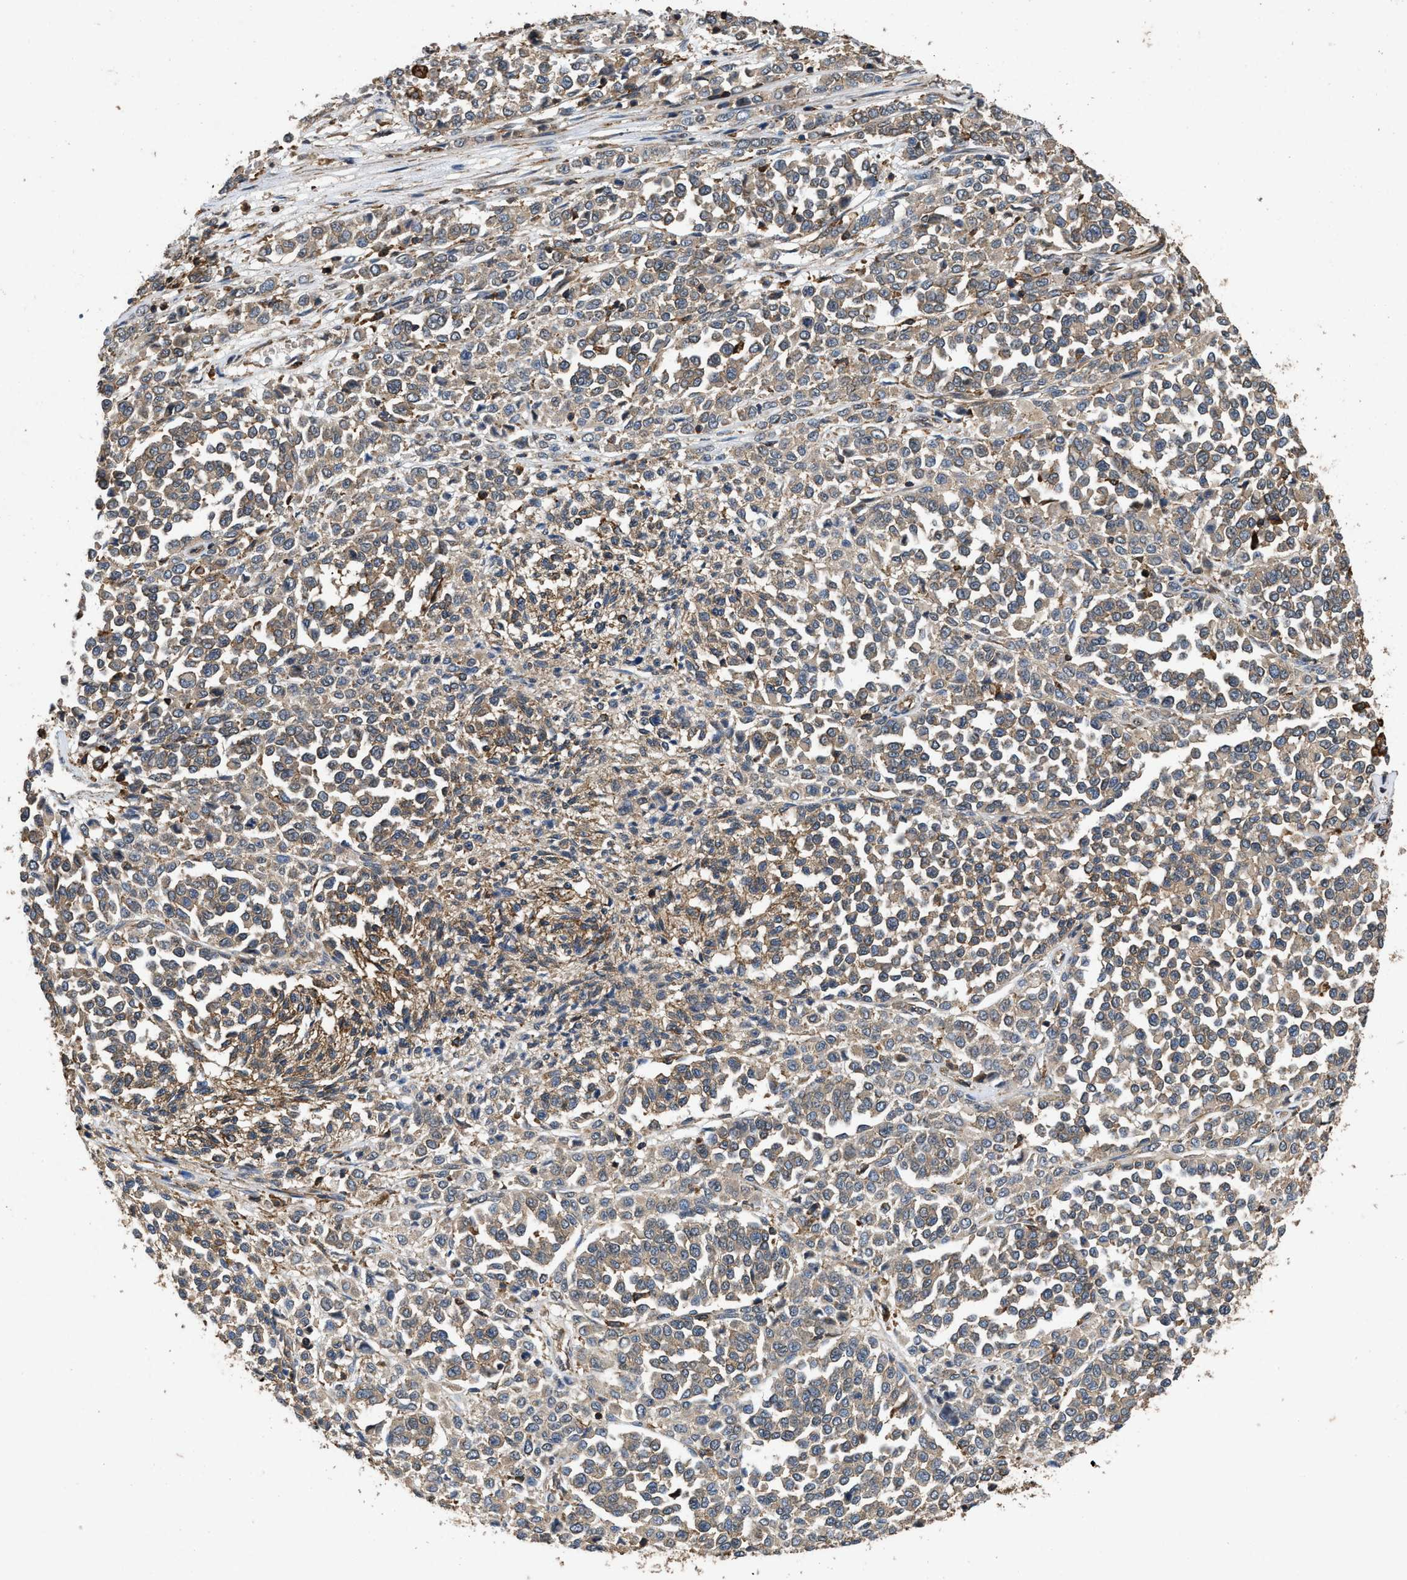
{"staining": {"intensity": "weak", "quantity": ">75%", "location": "cytoplasmic/membranous"}, "tissue": "melanoma", "cell_type": "Tumor cells", "image_type": "cancer", "snomed": [{"axis": "morphology", "description": "Malignant melanoma, Metastatic site"}, {"axis": "topography", "description": "Pancreas"}], "caption": "Malignant melanoma (metastatic site) stained for a protein (brown) displays weak cytoplasmic/membranous positive positivity in approximately >75% of tumor cells.", "gene": "LINGO2", "patient": {"sex": "female", "age": 30}}